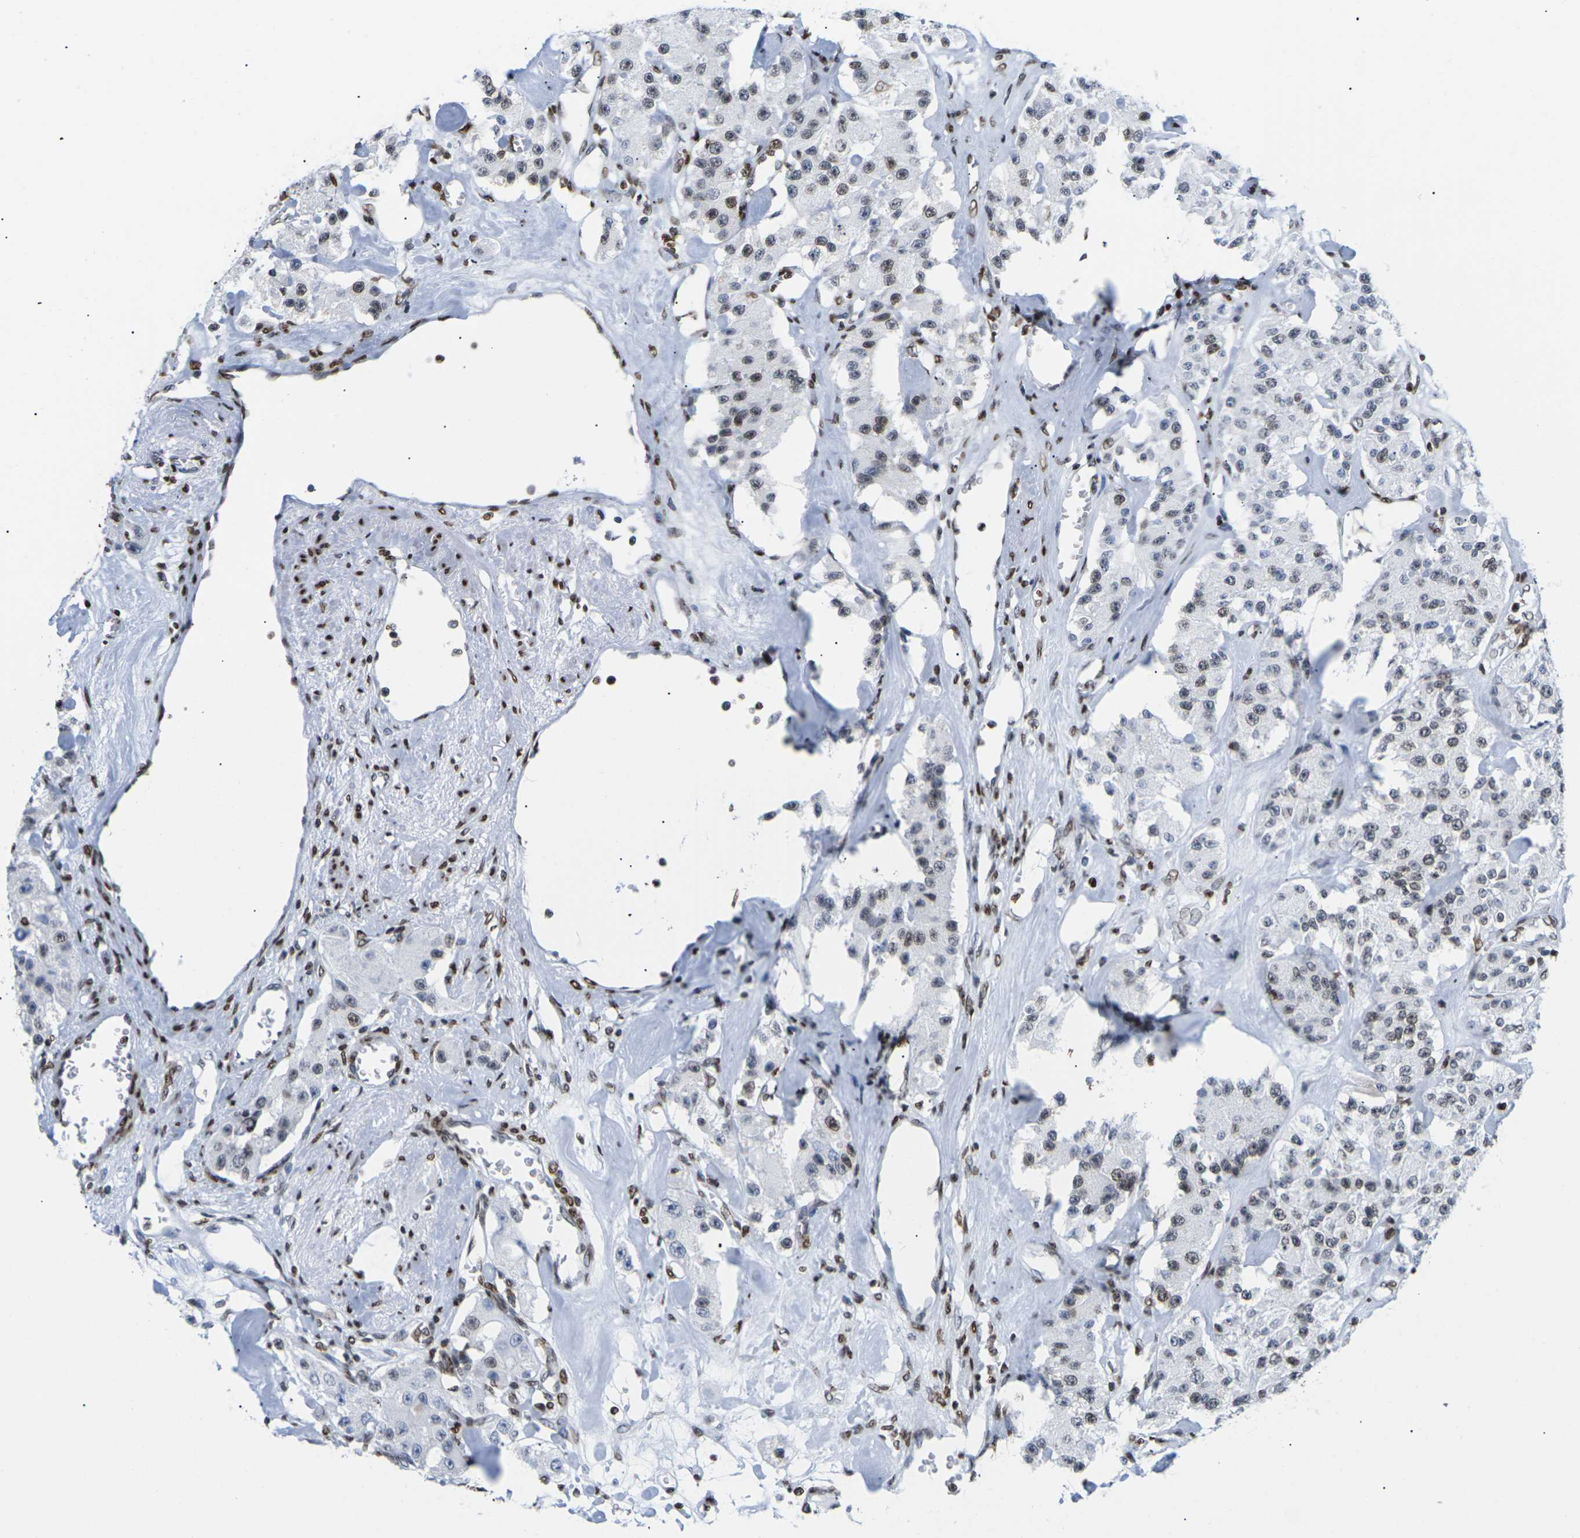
{"staining": {"intensity": "weak", "quantity": "<25%", "location": "cytoplasmic/membranous,nuclear"}, "tissue": "carcinoid", "cell_type": "Tumor cells", "image_type": "cancer", "snomed": [{"axis": "morphology", "description": "Carcinoid, malignant, NOS"}, {"axis": "topography", "description": "Pancreas"}], "caption": "Immunohistochemical staining of human carcinoid displays no significant expression in tumor cells. (Immunohistochemistry (ihc), brightfield microscopy, high magnification).", "gene": "H2AC21", "patient": {"sex": "male", "age": 41}}